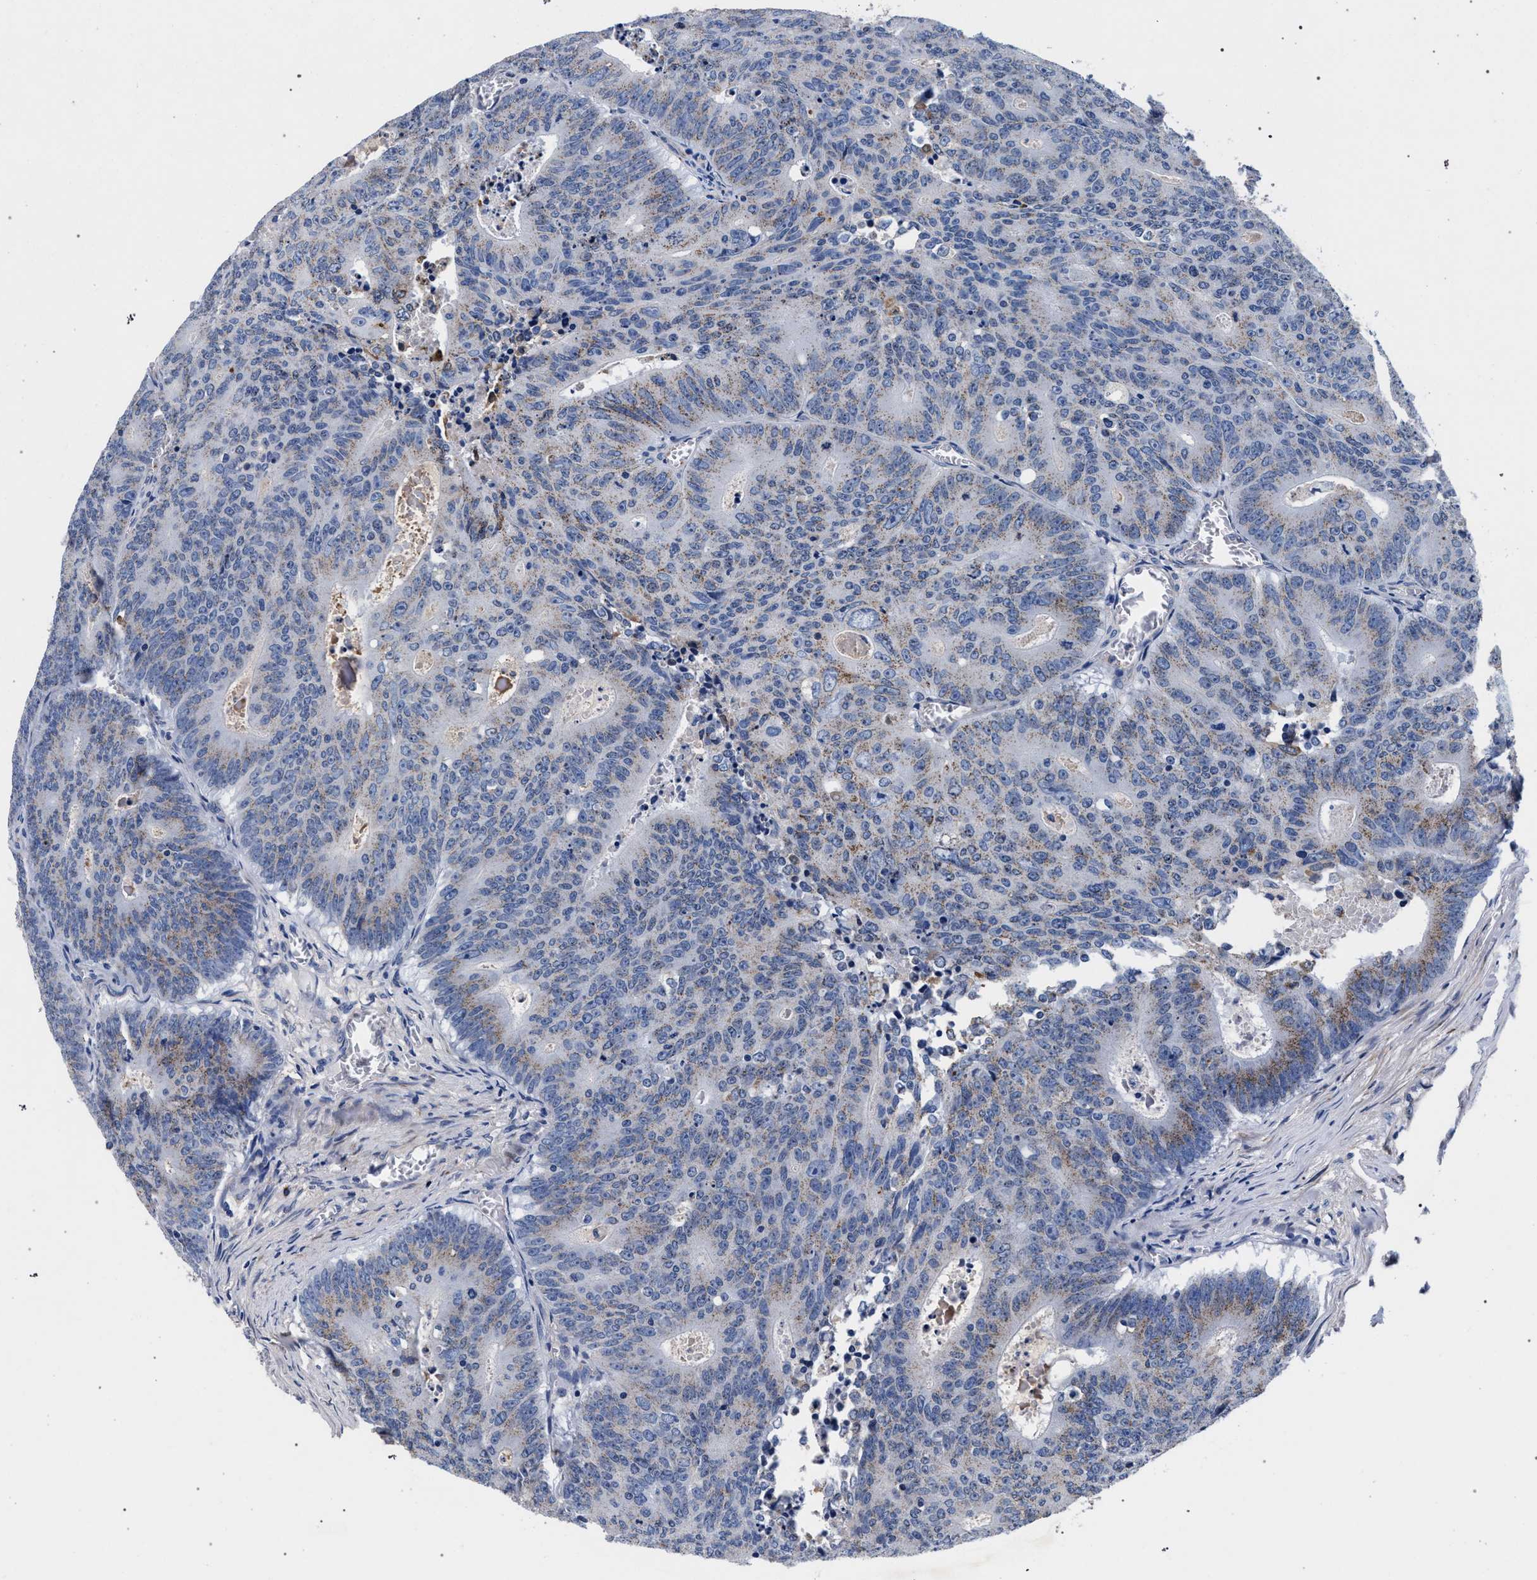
{"staining": {"intensity": "weak", "quantity": "<25%", "location": "cytoplasmic/membranous"}, "tissue": "colorectal cancer", "cell_type": "Tumor cells", "image_type": "cancer", "snomed": [{"axis": "morphology", "description": "Adenocarcinoma, NOS"}, {"axis": "topography", "description": "Colon"}], "caption": "Colorectal adenocarcinoma was stained to show a protein in brown. There is no significant positivity in tumor cells. (DAB IHC, high magnification).", "gene": "ACOX1", "patient": {"sex": "male", "age": 87}}